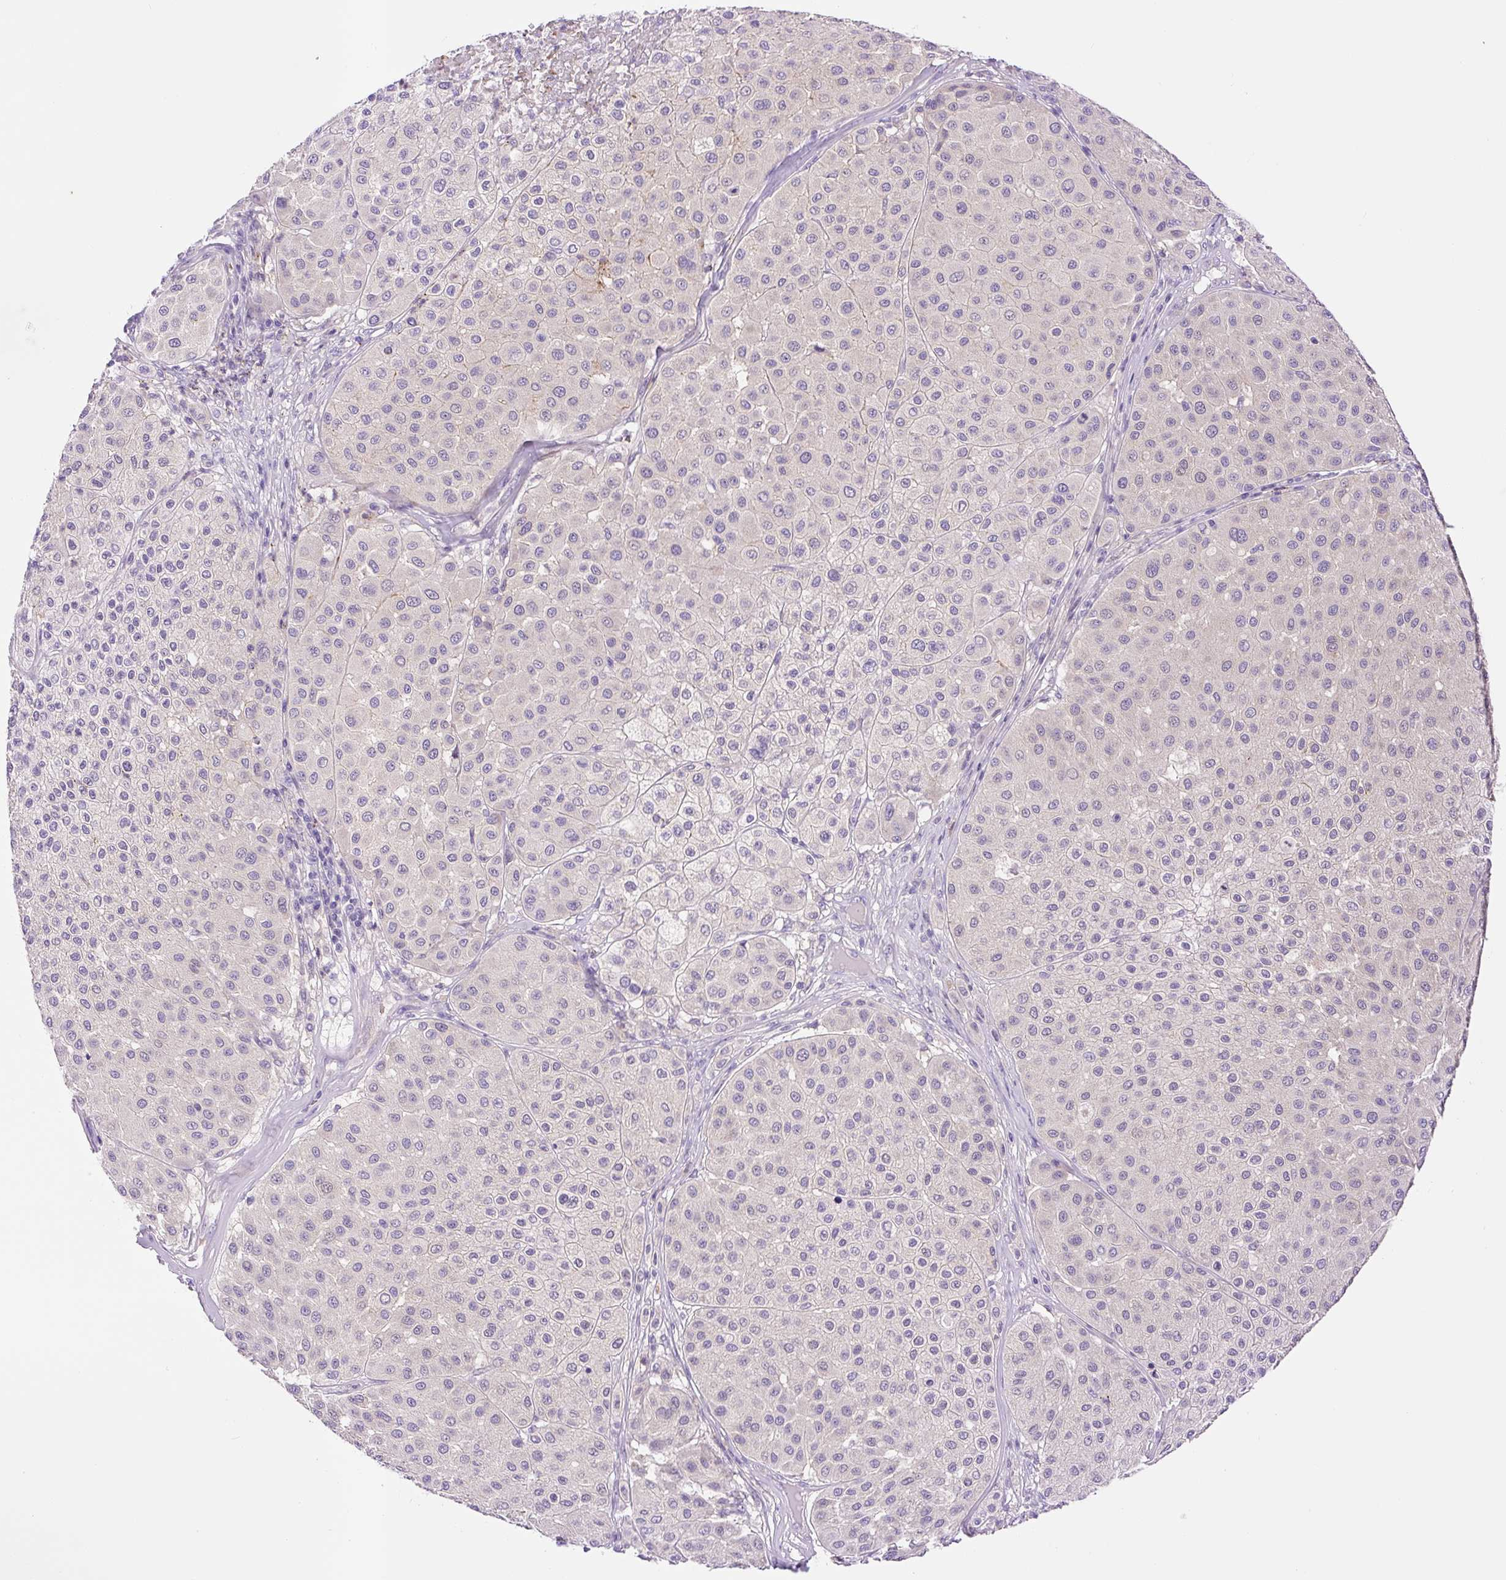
{"staining": {"intensity": "negative", "quantity": "none", "location": "none"}, "tissue": "melanoma", "cell_type": "Tumor cells", "image_type": "cancer", "snomed": [{"axis": "morphology", "description": "Malignant melanoma, Metastatic site"}, {"axis": "topography", "description": "Smooth muscle"}], "caption": "Protein analysis of malignant melanoma (metastatic site) displays no significant expression in tumor cells.", "gene": "LHFPL5", "patient": {"sex": "male", "age": 41}}